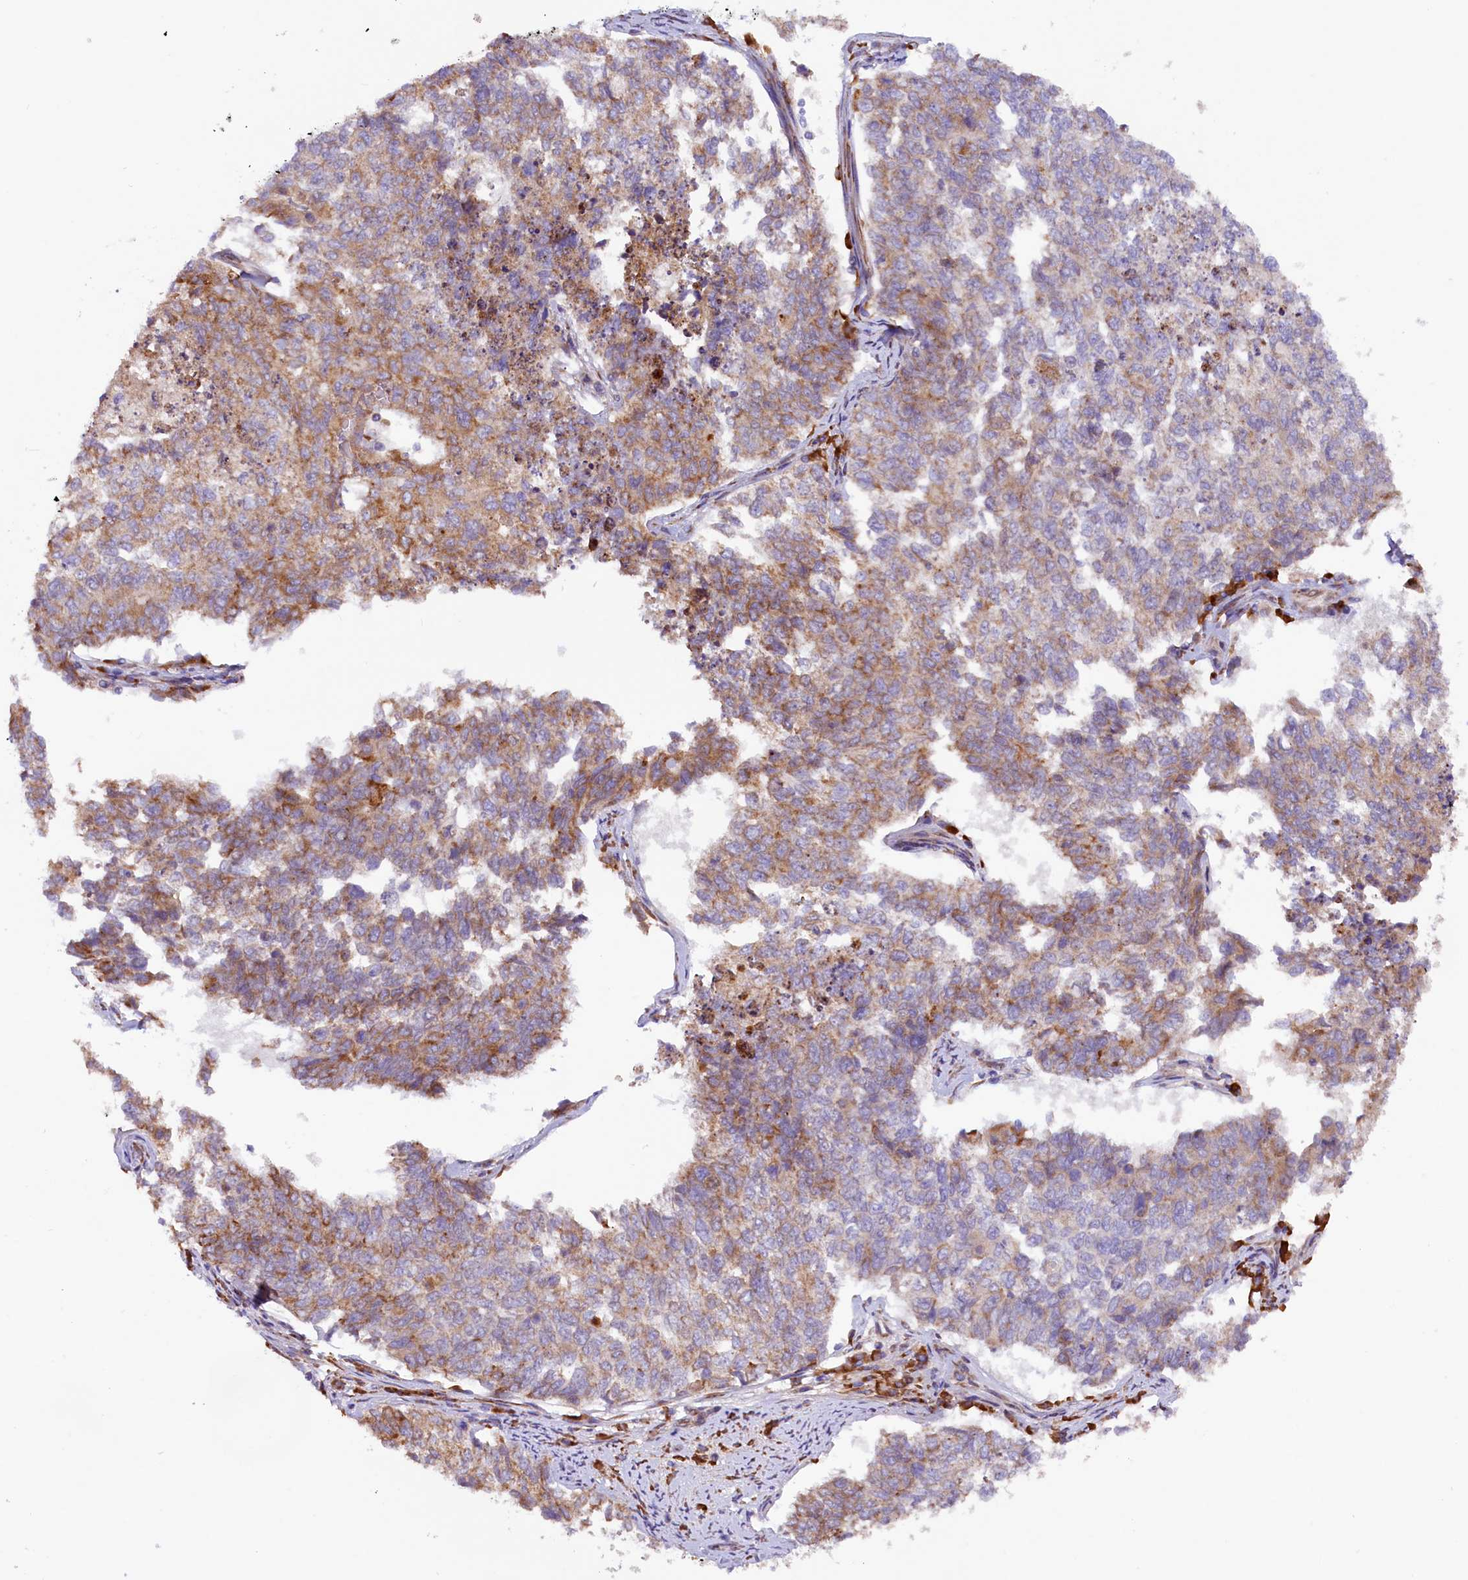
{"staining": {"intensity": "moderate", "quantity": ">75%", "location": "cytoplasmic/membranous"}, "tissue": "cervical cancer", "cell_type": "Tumor cells", "image_type": "cancer", "snomed": [{"axis": "morphology", "description": "Squamous cell carcinoma, NOS"}, {"axis": "topography", "description": "Cervix"}], "caption": "Cervical squamous cell carcinoma stained with immunohistochemistry (IHC) demonstrates moderate cytoplasmic/membranous expression in approximately >75% of tumor cells. The staining is performed using DAB (3,3'-diaminobenzidine) brown chromogen to label protein expression. The nuclei are counter-stained blue using hematoxylin.", "gene": "SSC5D", "patient": {"sex": "female", "age": 63}}